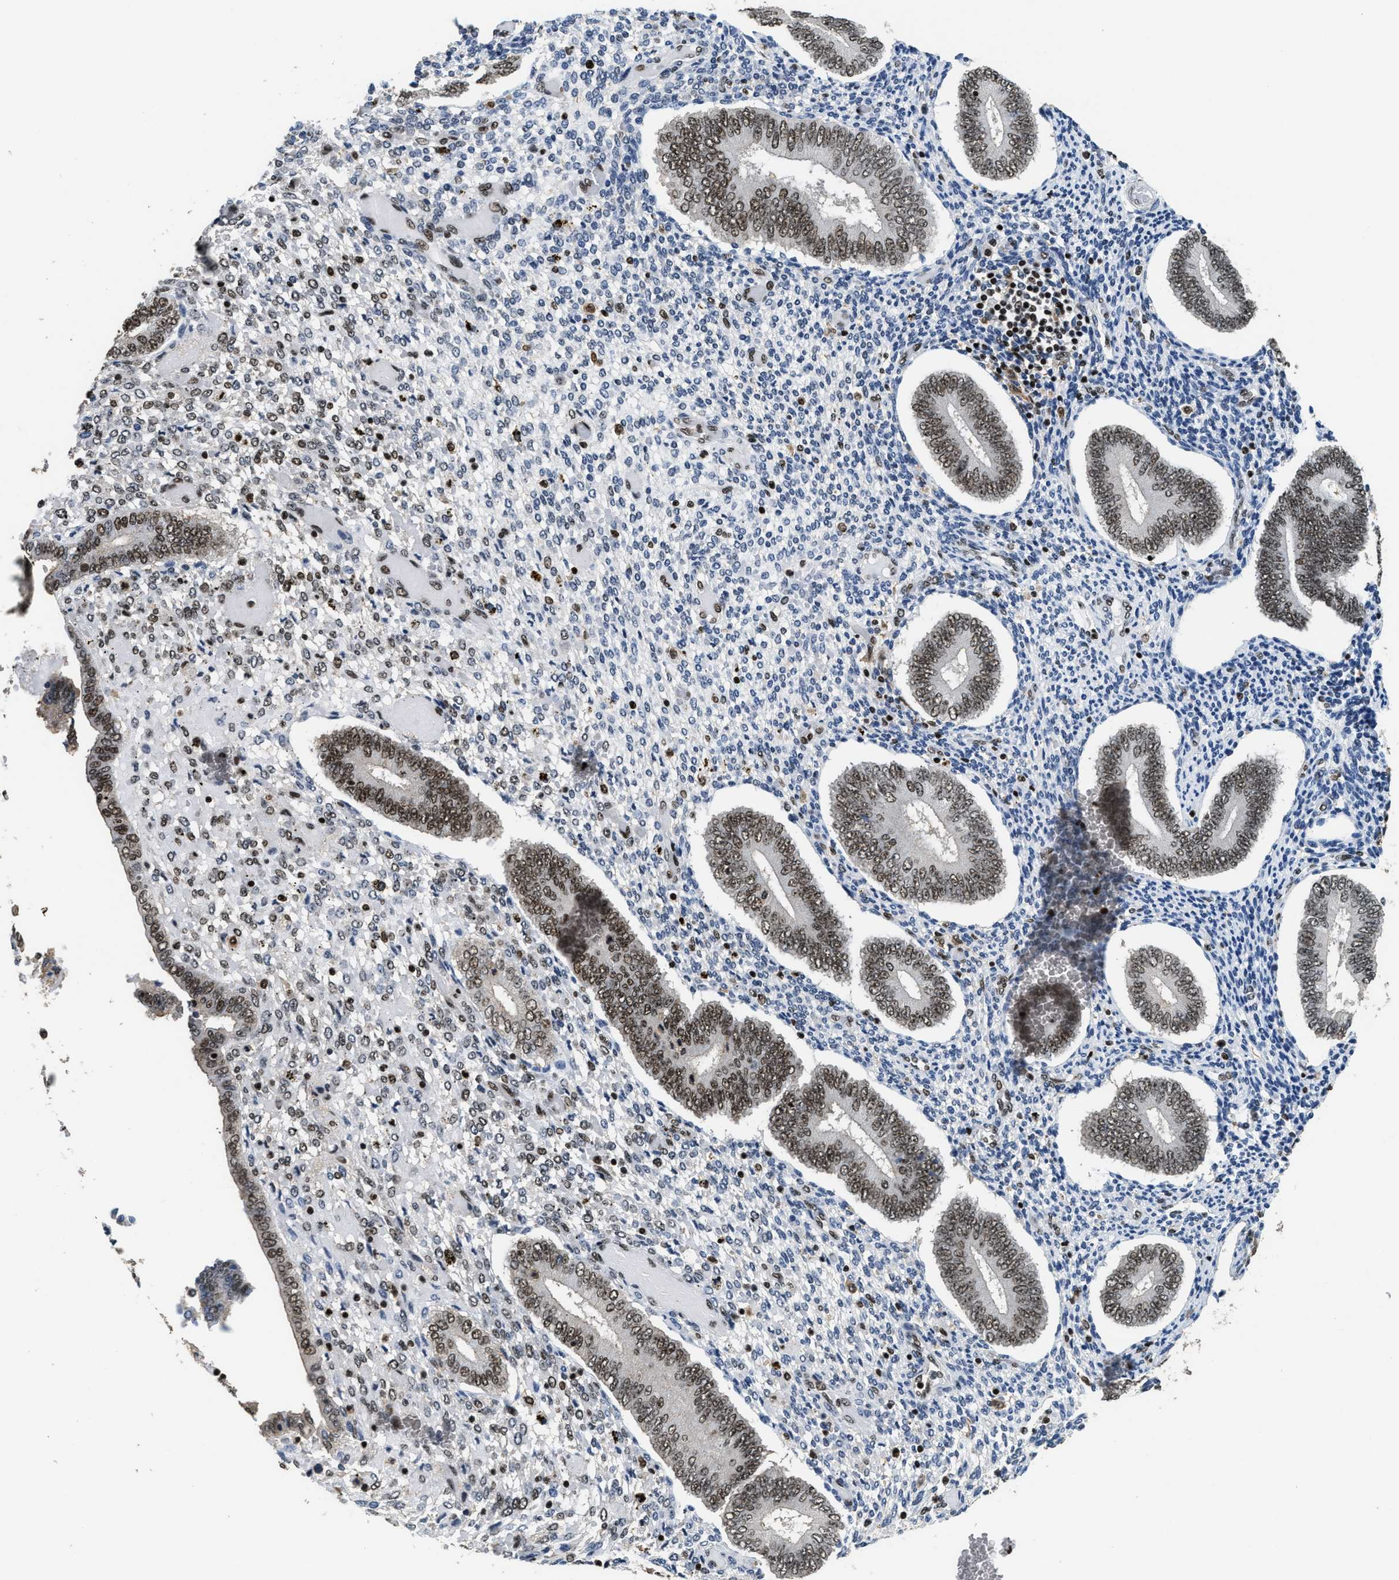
{"staining": {"intensity": "weak", "quantity": "<25%", "location": "nuclear"}, "tissue": "endometrium", "cell_type": "Cells in endometrial stroma", "image_type": "normal", "snomed": [{"axis": "morphology", "description": "Normal tissue, NOS"}, {"axis": "topography", "description": "Endometrium"}], "caption": "Micrograph shows no protein staining in cells in endometrial stroma of normal endometrium. (Stains: DAB immunohistochemistry with hematoxylin counter stain, Microscopy: brightfield microscopy at high magnification).", "gene": "RAD21", "patient": {"sex": "female", "age": 42}}